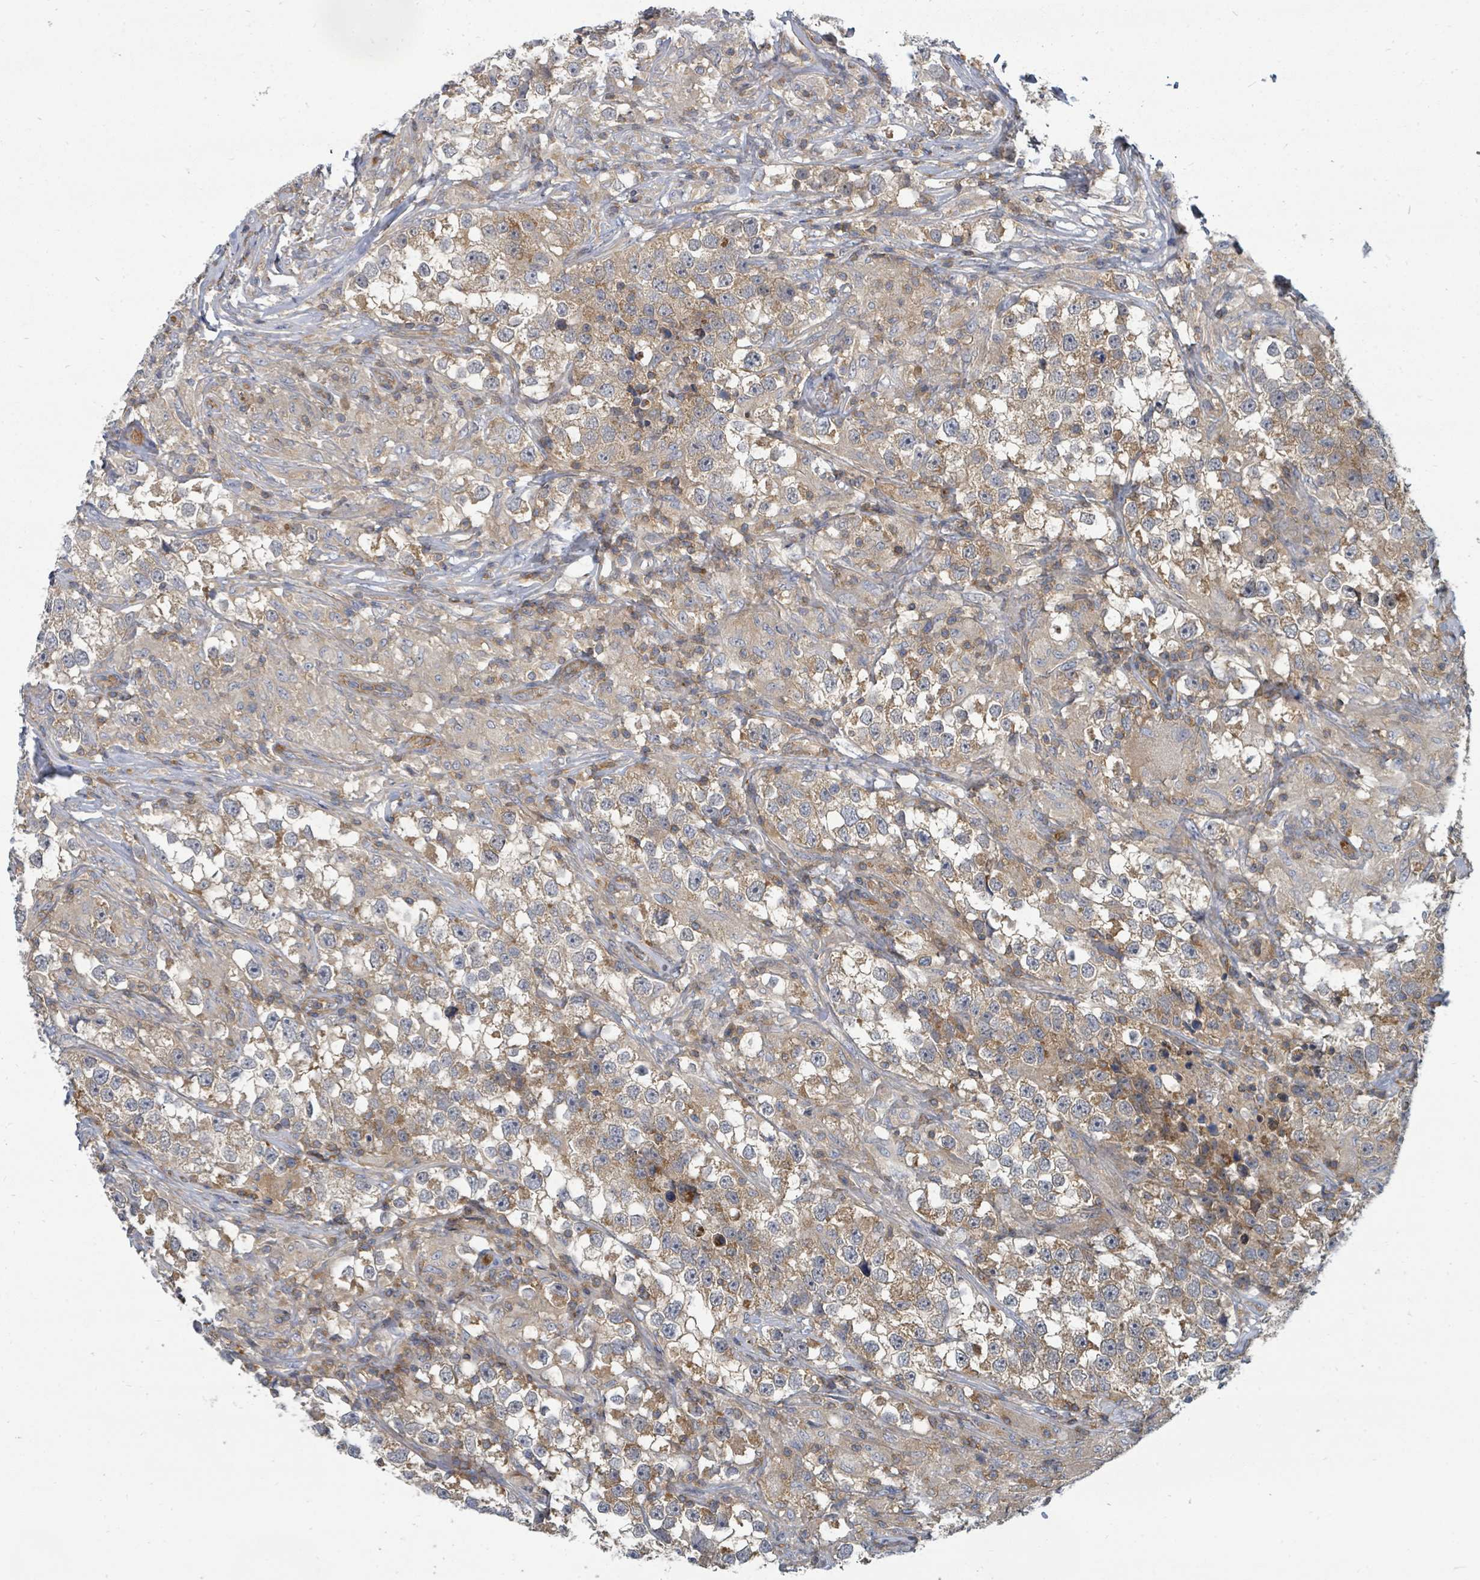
{"staining": {"intensity": "moderate", "quantity": ">75%", "location": "cytoplasmic/membranous"}, "tissue": "testis cancer", "cell_type": "Tumor cells", "image_type": "cancer", "snomed": [{"axis": "morphology", "description": "Seminoma, NOS"}, {"axis": "topography", "description": "Testis"}], "caption": "The image exhibits immunohistochemical staining of testis cancer (seminoma). There is moderate cytoplasmic/membranous staining is identified in approximately >75% of tumor cells.", "gene": "BOLA2B", "patient": {"sex": "male", "age": 46}}